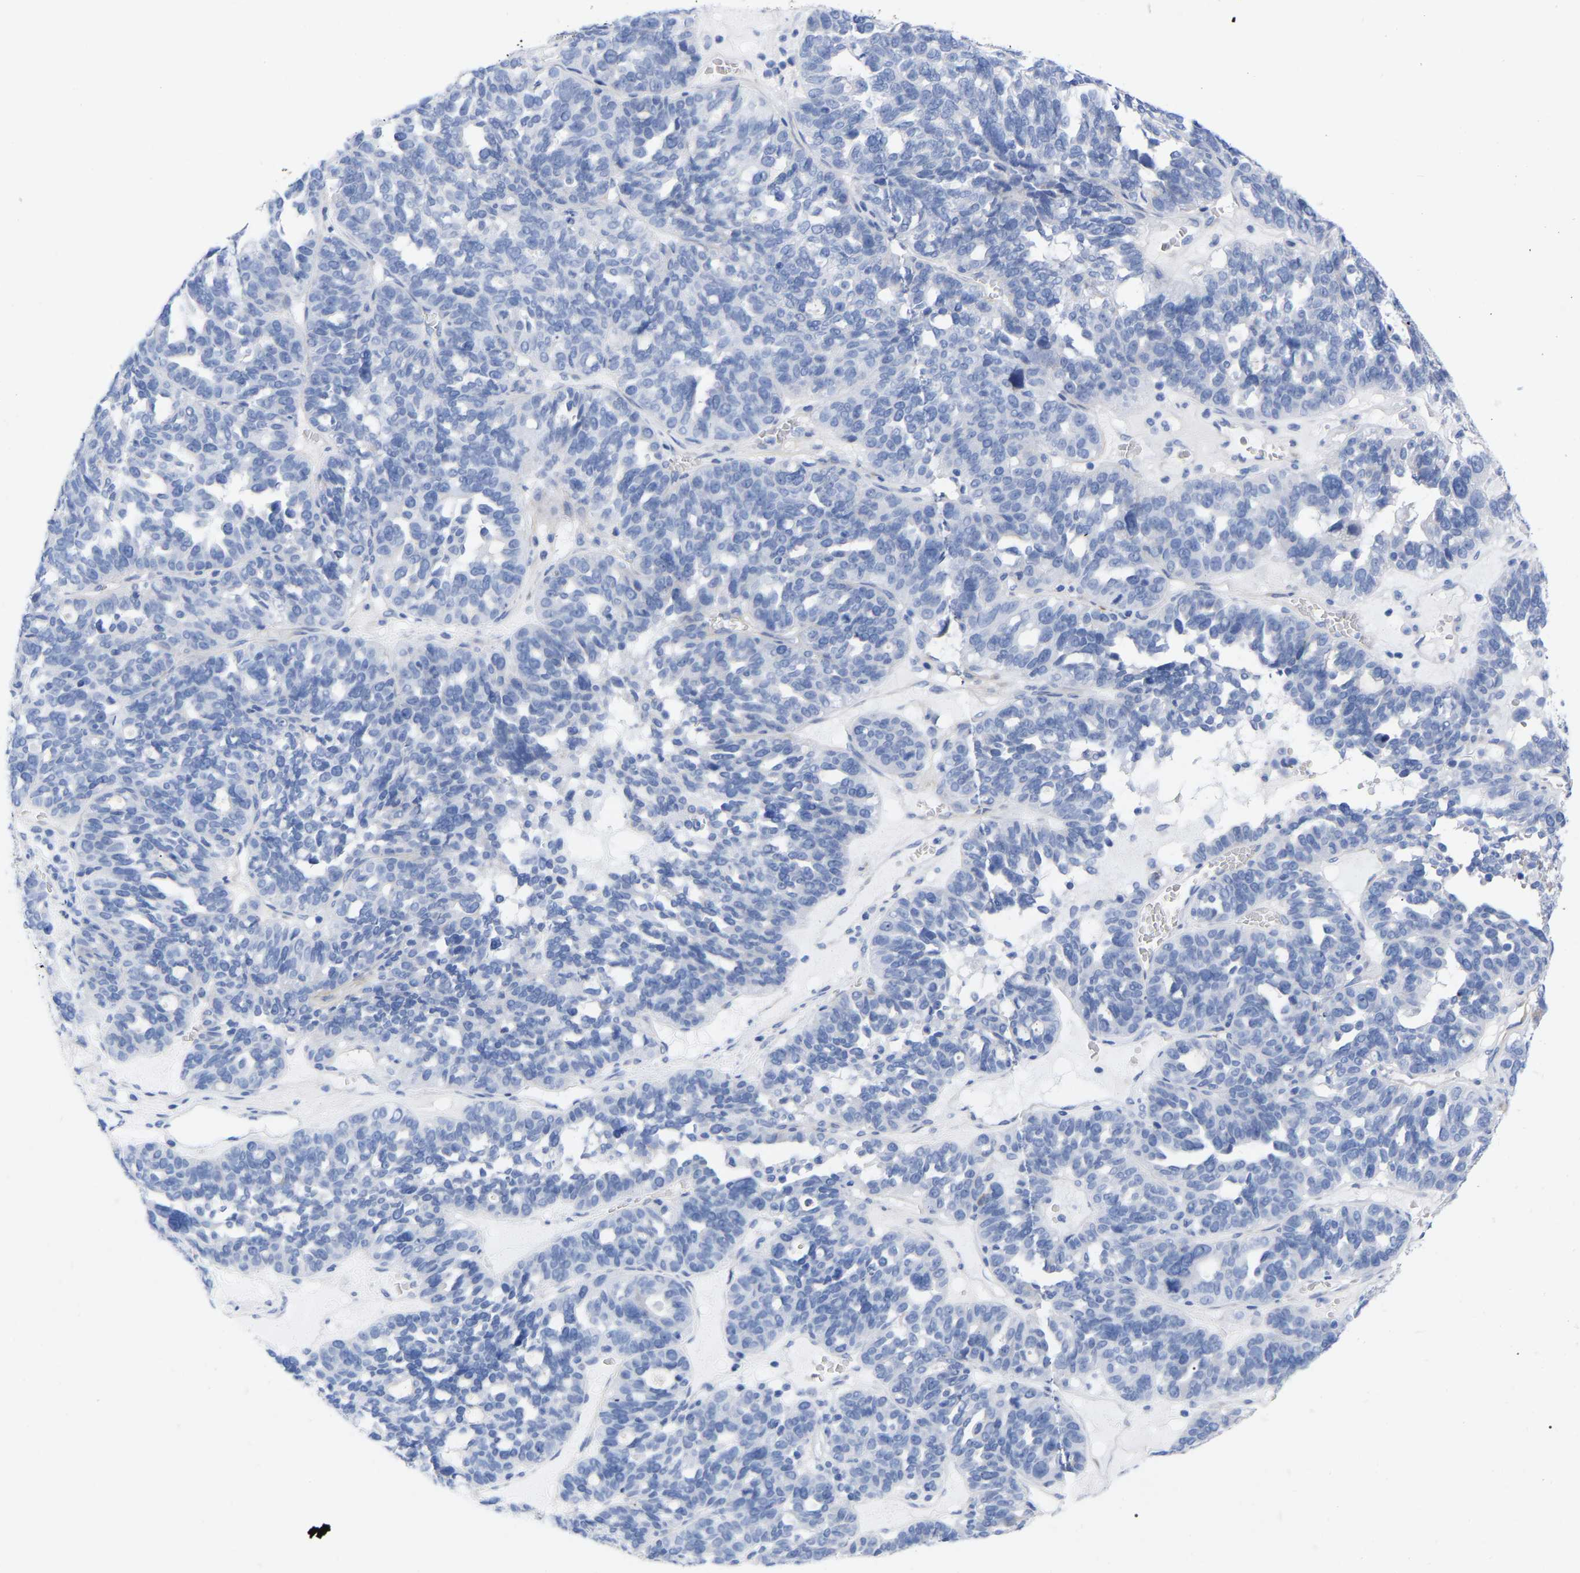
{"staining": {"intensity": "negative", "quantity": "none", "location": "none"}, "tissue": "ovarian cancer", "cell_type": "Tumor cells", "image_type": "cancer", "snomed": [{"axis": "morphology", "description": "Cystadenocarcinoma, serous, NOS"}, {"axis": "topography", "description": "Ovary"}], "caption": "An image of human ovarian cancer (serous cystadenocarcinoma) is negative for staining in tumor cells. Brightfield microscopy of immunohistochemistry (IHC) stained with DAB (3,3'-diaminobenzidine) (brown) and hematoxylin (blue), captured at high magnification.", "gene": "HAPLN1", "patient": {"sex": "female", "age": 59}}